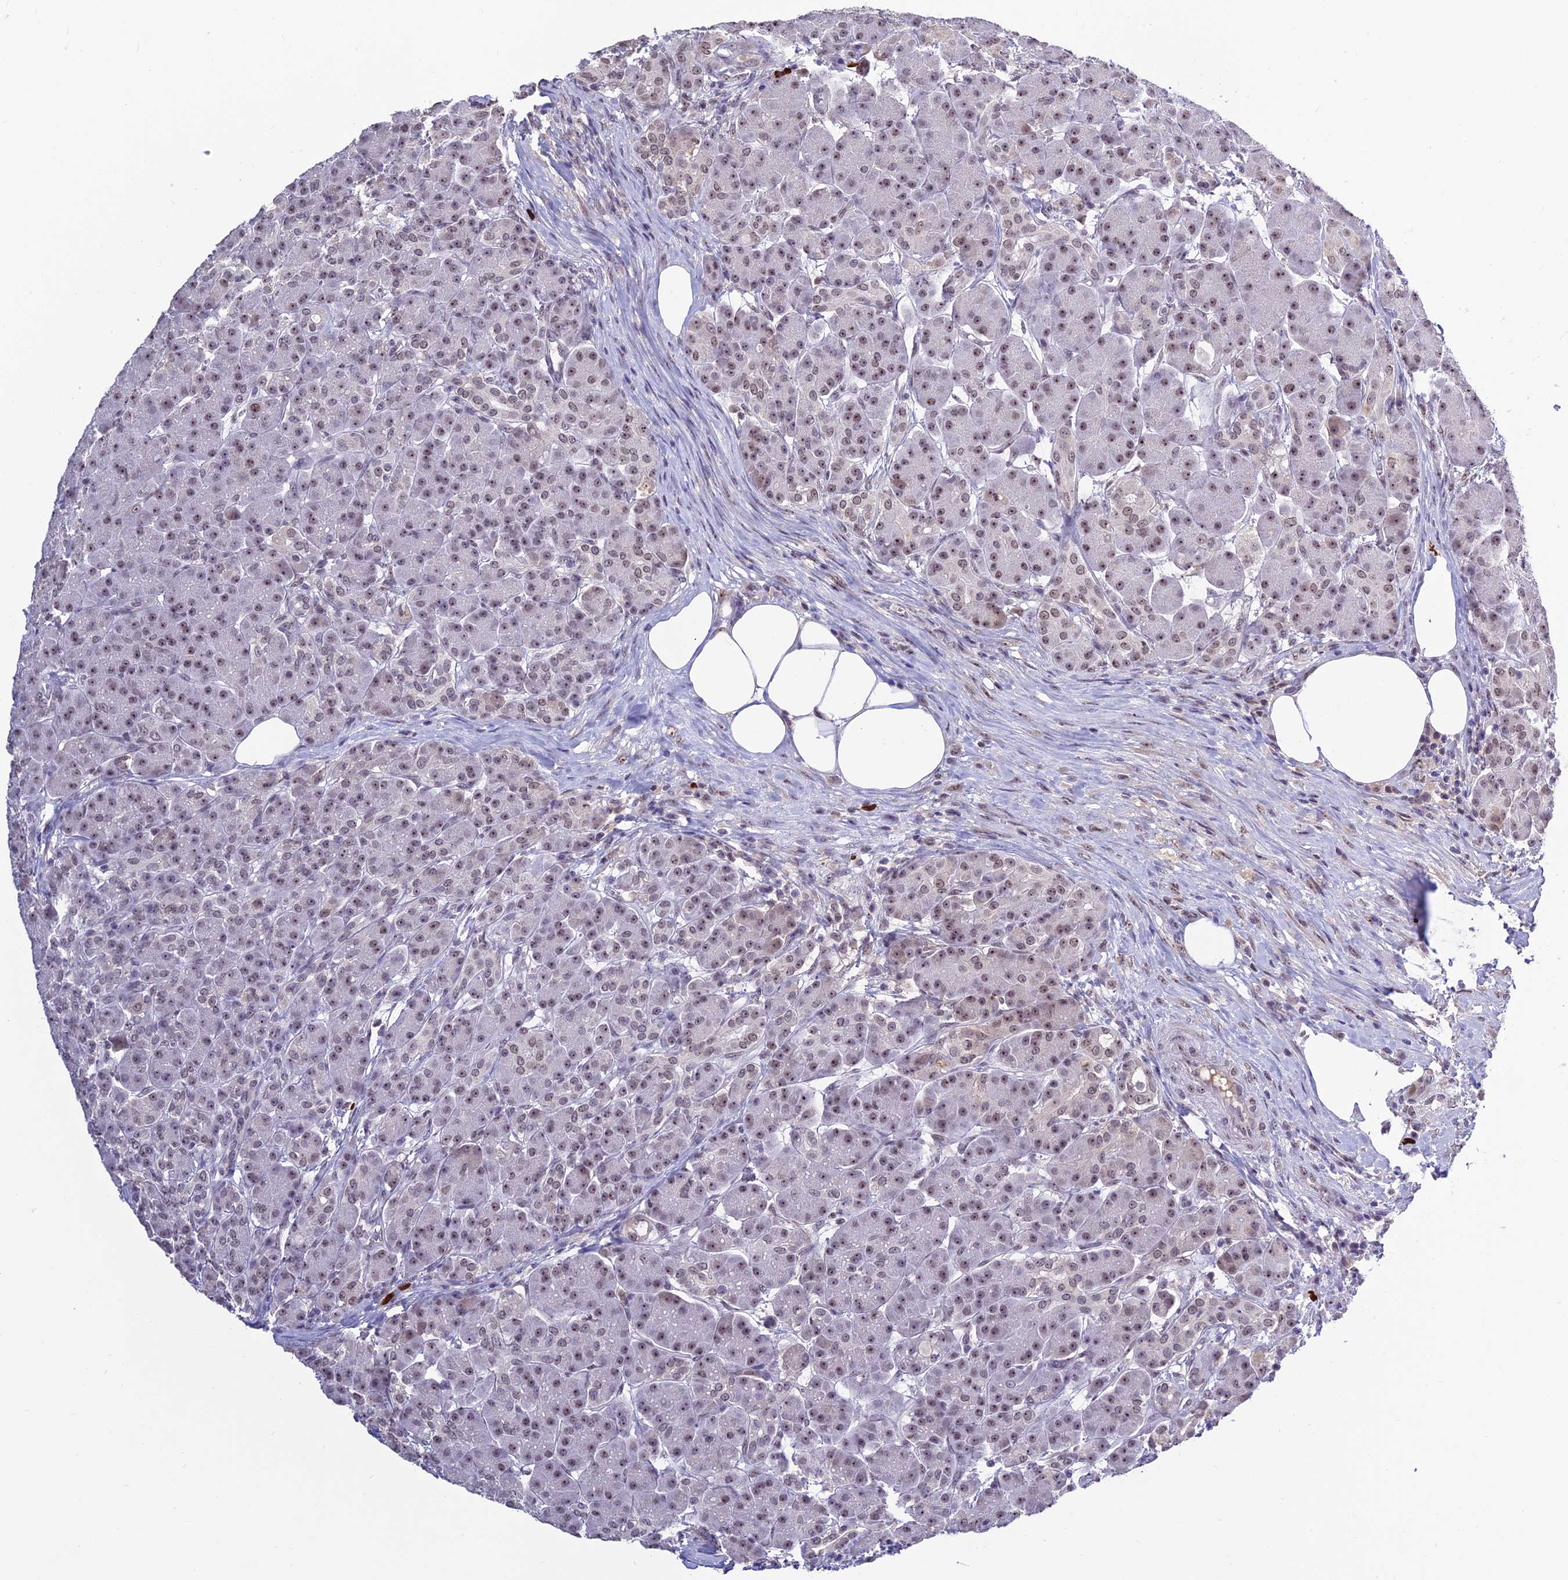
{"staining": {"intensity": "weak", "quantity": "25%-75%", "location": "nuclear"}, "tissue": "pancreas", "cell_type": "Exocrine glandular cells", "image_type": "normal", "snomed": [{"axis": "morphology", "description": "Normal tissue, NOS"}, {"axis": "topography", "description": "Pancreas"}], "caption": "An image showing weak nuclear expression in about 25%-75% of exocrine glandular cells in unremarkable pancreas, as visualized by brown immunohistochemical staining.", "gene": "POLR1G", "patient": {"sex": "male", "age": 63}}